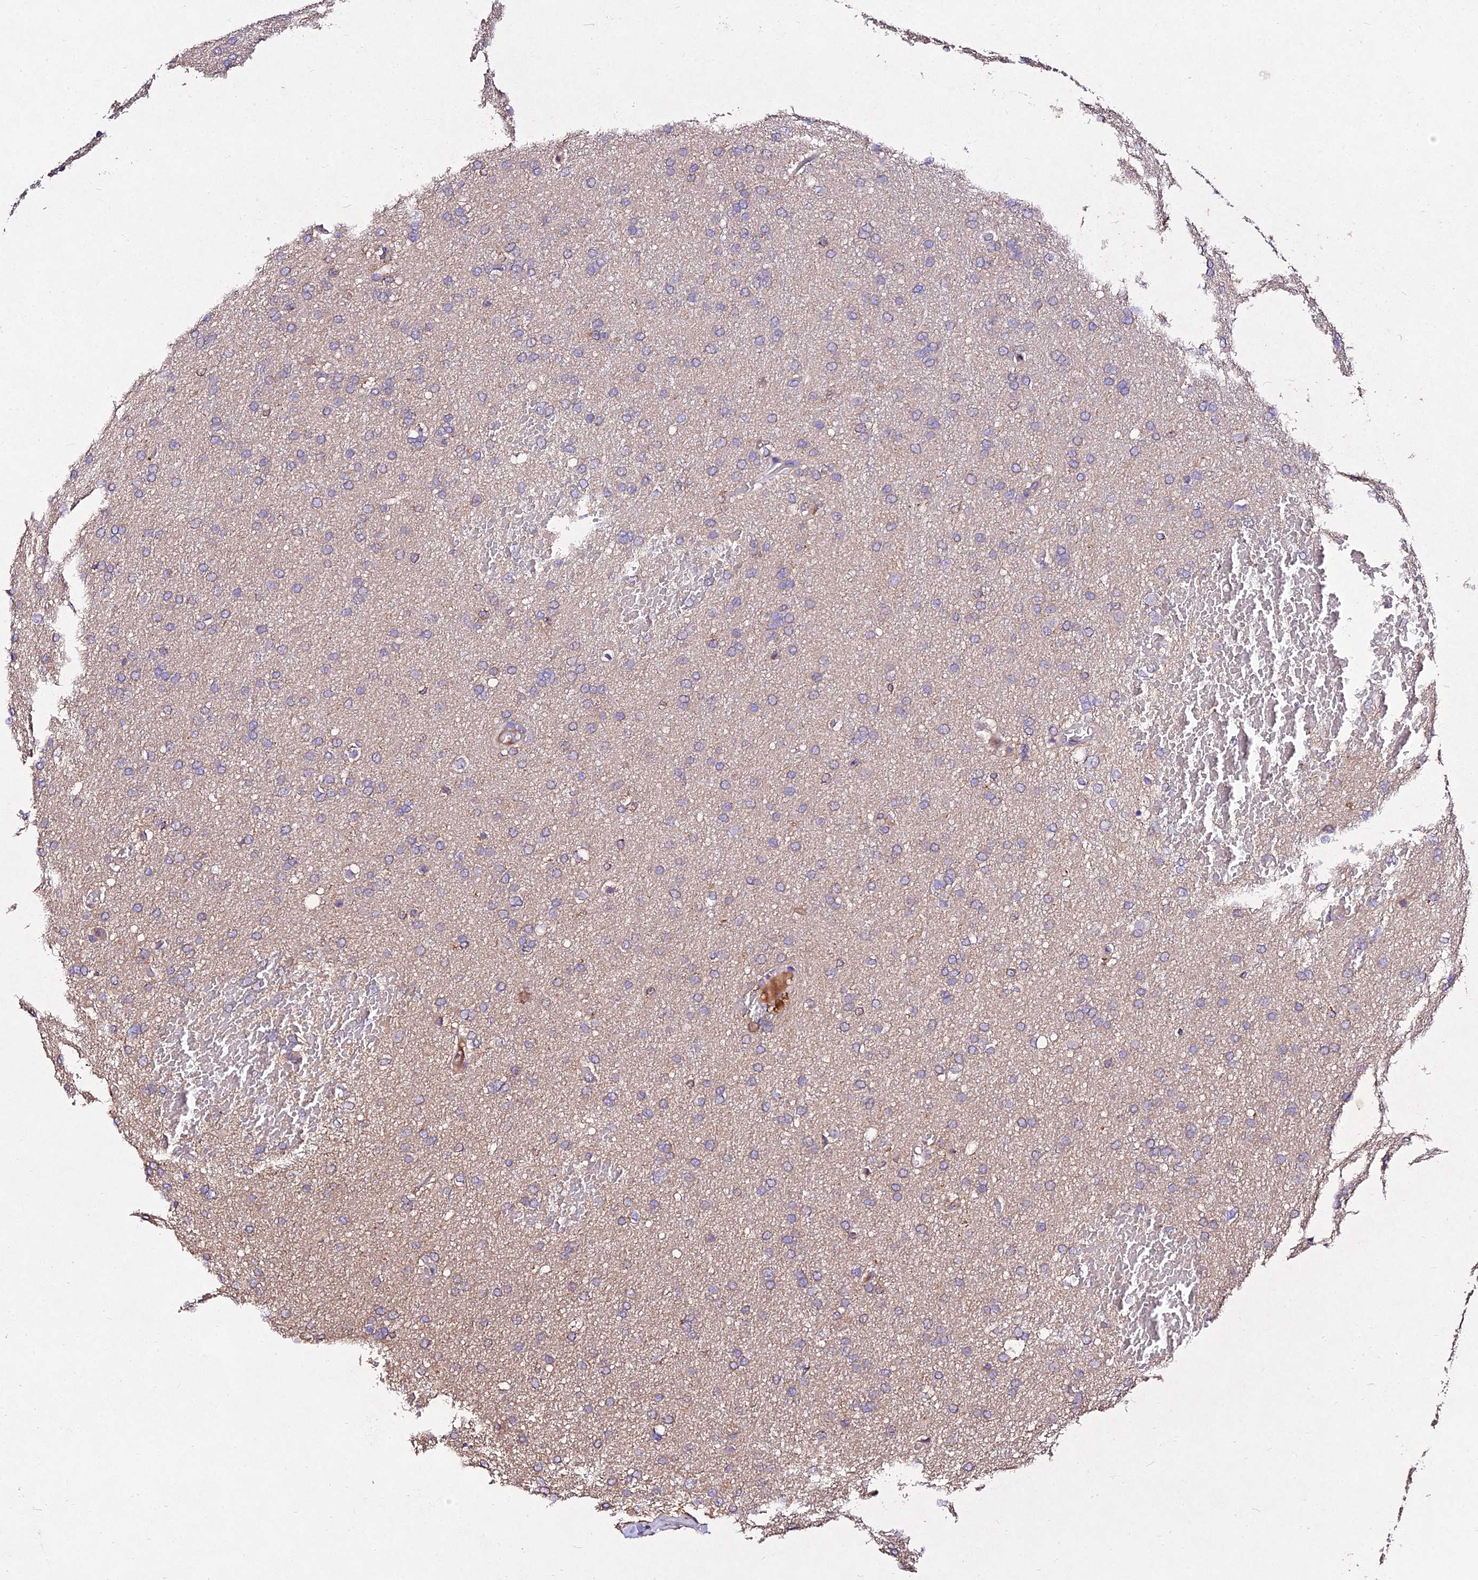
{"staining": {"intensity": "negative", "quantity": "none", "location": "none"}, "tissue": "glioma", "cell_type": "Tumor cells", "image_type": "cancer", "snomed": [{"axis": "morphology", "description": "Glioma, malignant, High grade"}, {"axis": "topography", "description": "Cerebral cortex"}], "caption": "Immunohistochemistry micrograph of malignant glioma (high-grade) stained for a protein (brown), which displays no expression in tumor cells.", "gene": "AP3M2", "patient": {"sex": "female", "age": 36}}